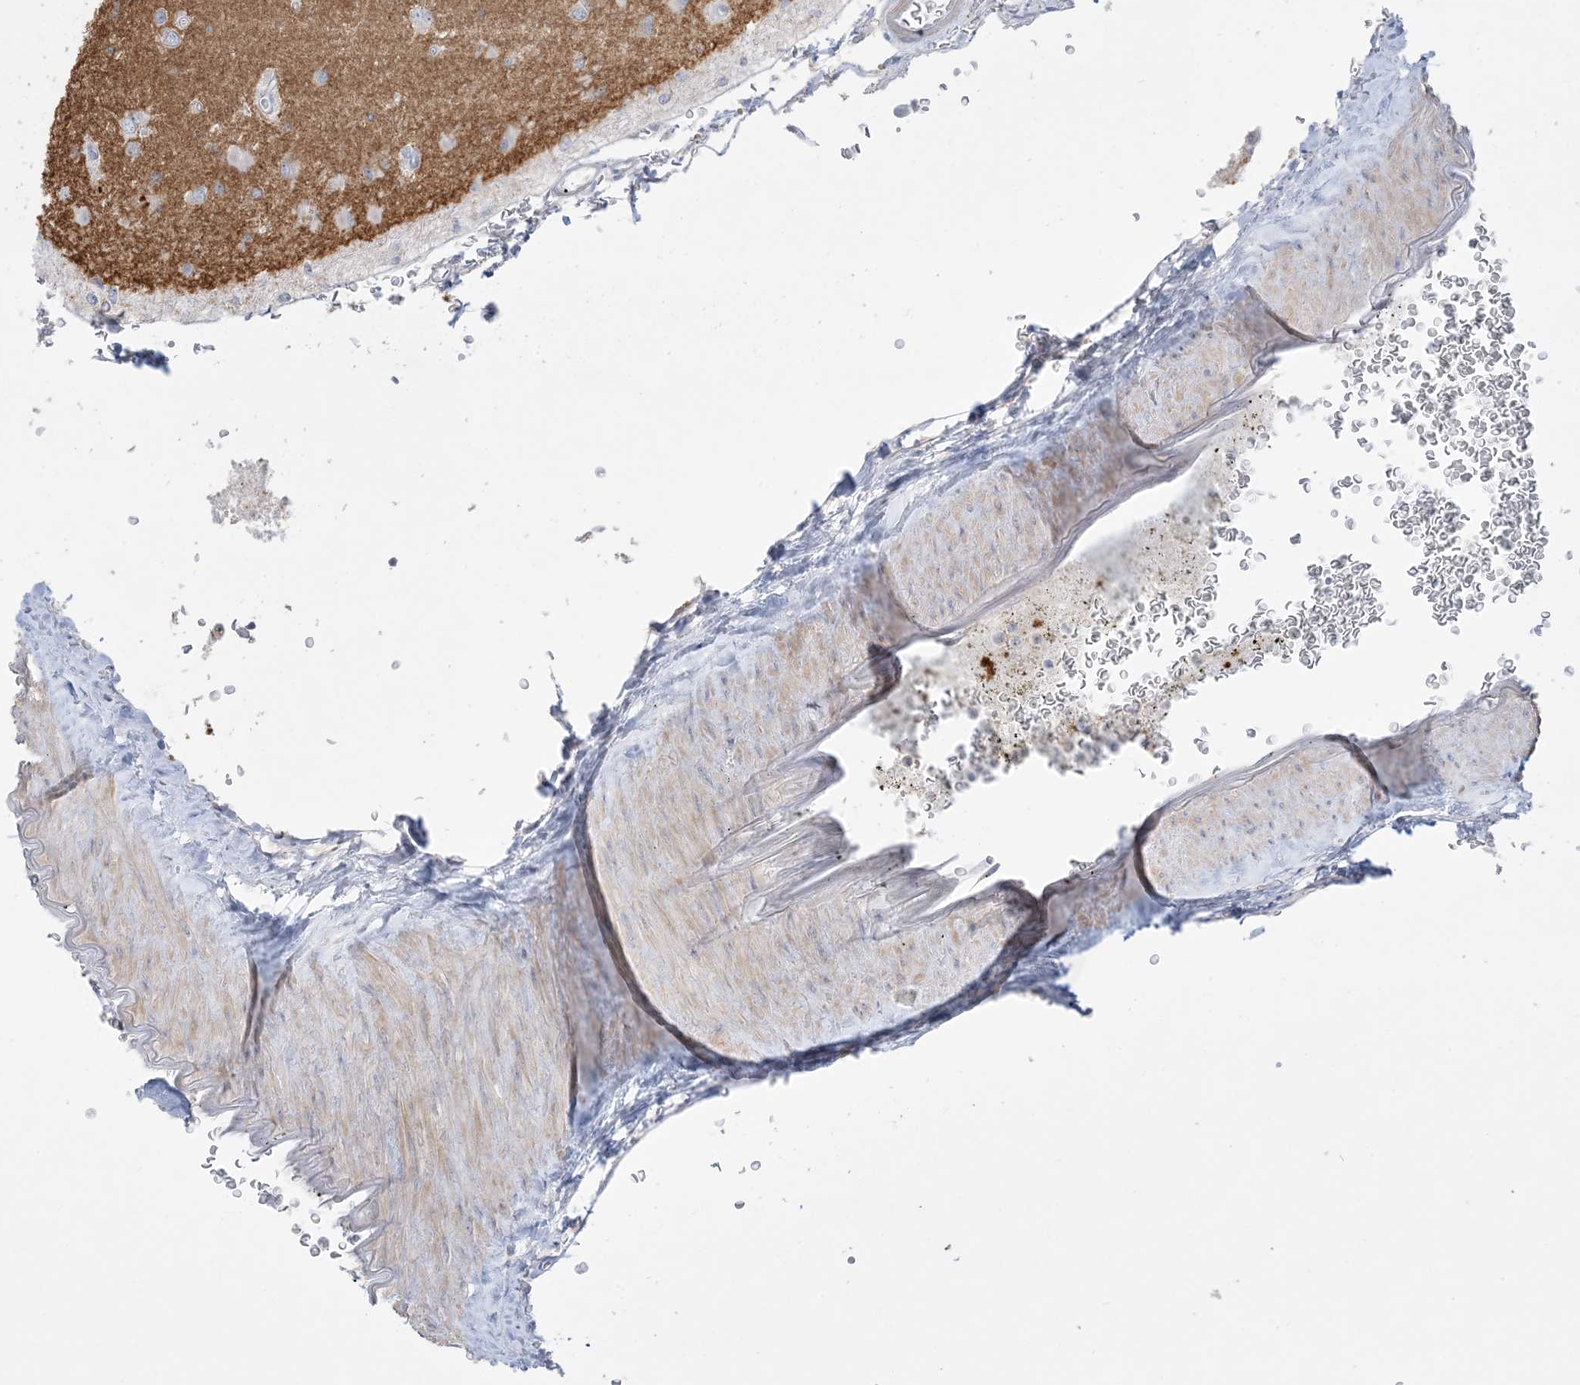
{"staining": {"intensity": "weak", "quantity": "<25%", "location": "cytoplasmic/membranous"}, "tissue": "glioma", "cell_type": "Tumor cells", "image_type": "cancer", "snomed": [{"axis": "morphology", "description": "Normal tissue, NOS"}, {"axis": "morphology", "description": "Glioma, malignant, High grade"}, {"axis": "topography", "description": "Cerebral cortex"}], "caption": "Tumor cells are negative for protein expression in human glioma.", "gene": "FAM184A", "patient": {"sex": "male", "age": 77}}